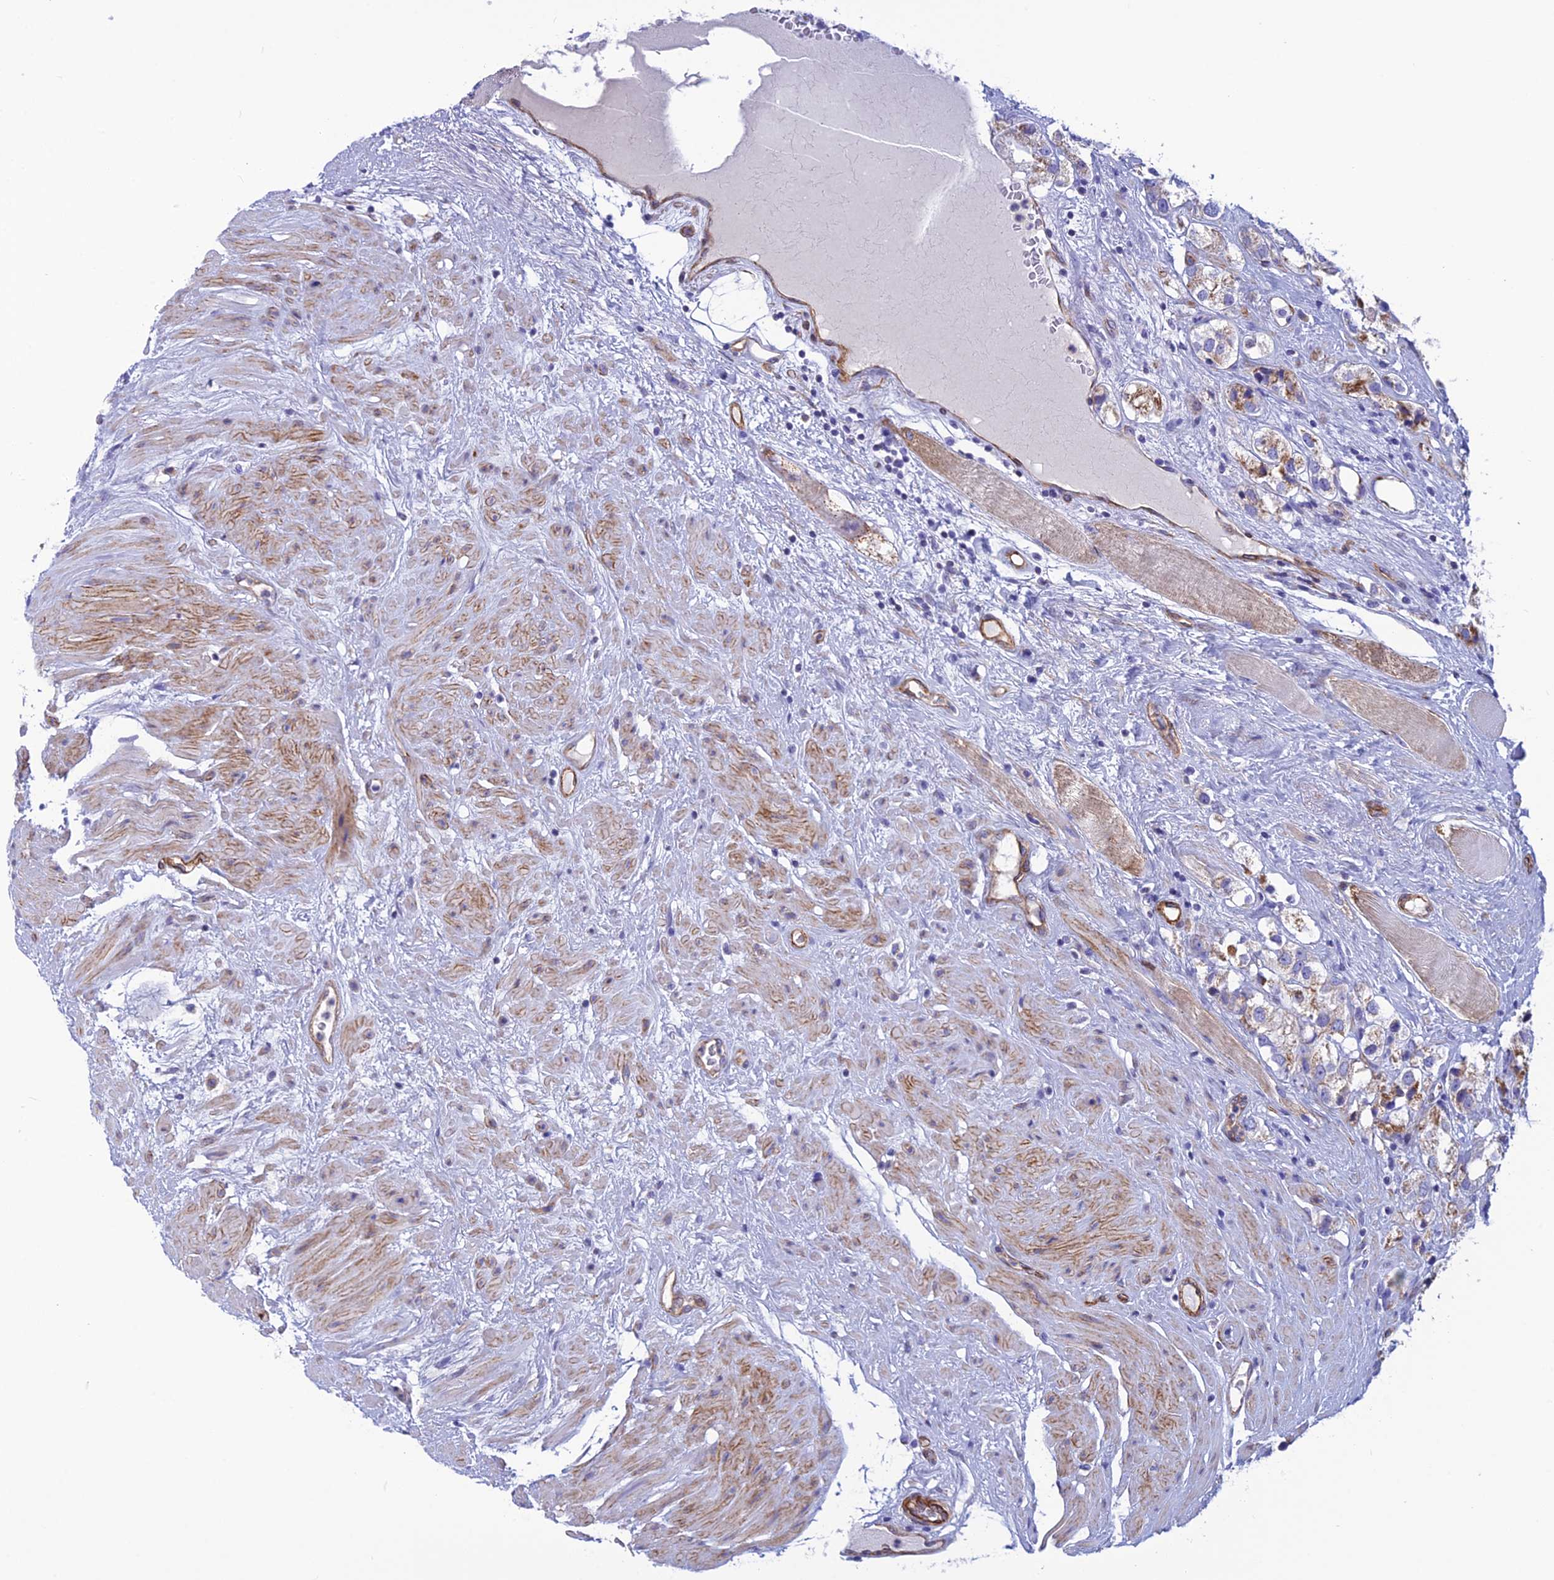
{"staining": {"intensity": "weak", "quantity": "25%-75%", "location": "cytoplasmic/membranous"}, "tissue": "prostate cancer", "cell_type": "Tumor cells", "image_type": "cancer", "snomed": [{"axis": "morphology", "description": "Adenocarcinoma, NOS"}, {"axis": "topography", "description": "Prostate"}], "caption": "Weak cytoplasmic/membranous staining is appreciated in about 25%-75% of tumor cells in prostate cancer (adenocarcinoma).", "gene": "POMGNT1", "patient": {"sex": "male", "age": 79}}